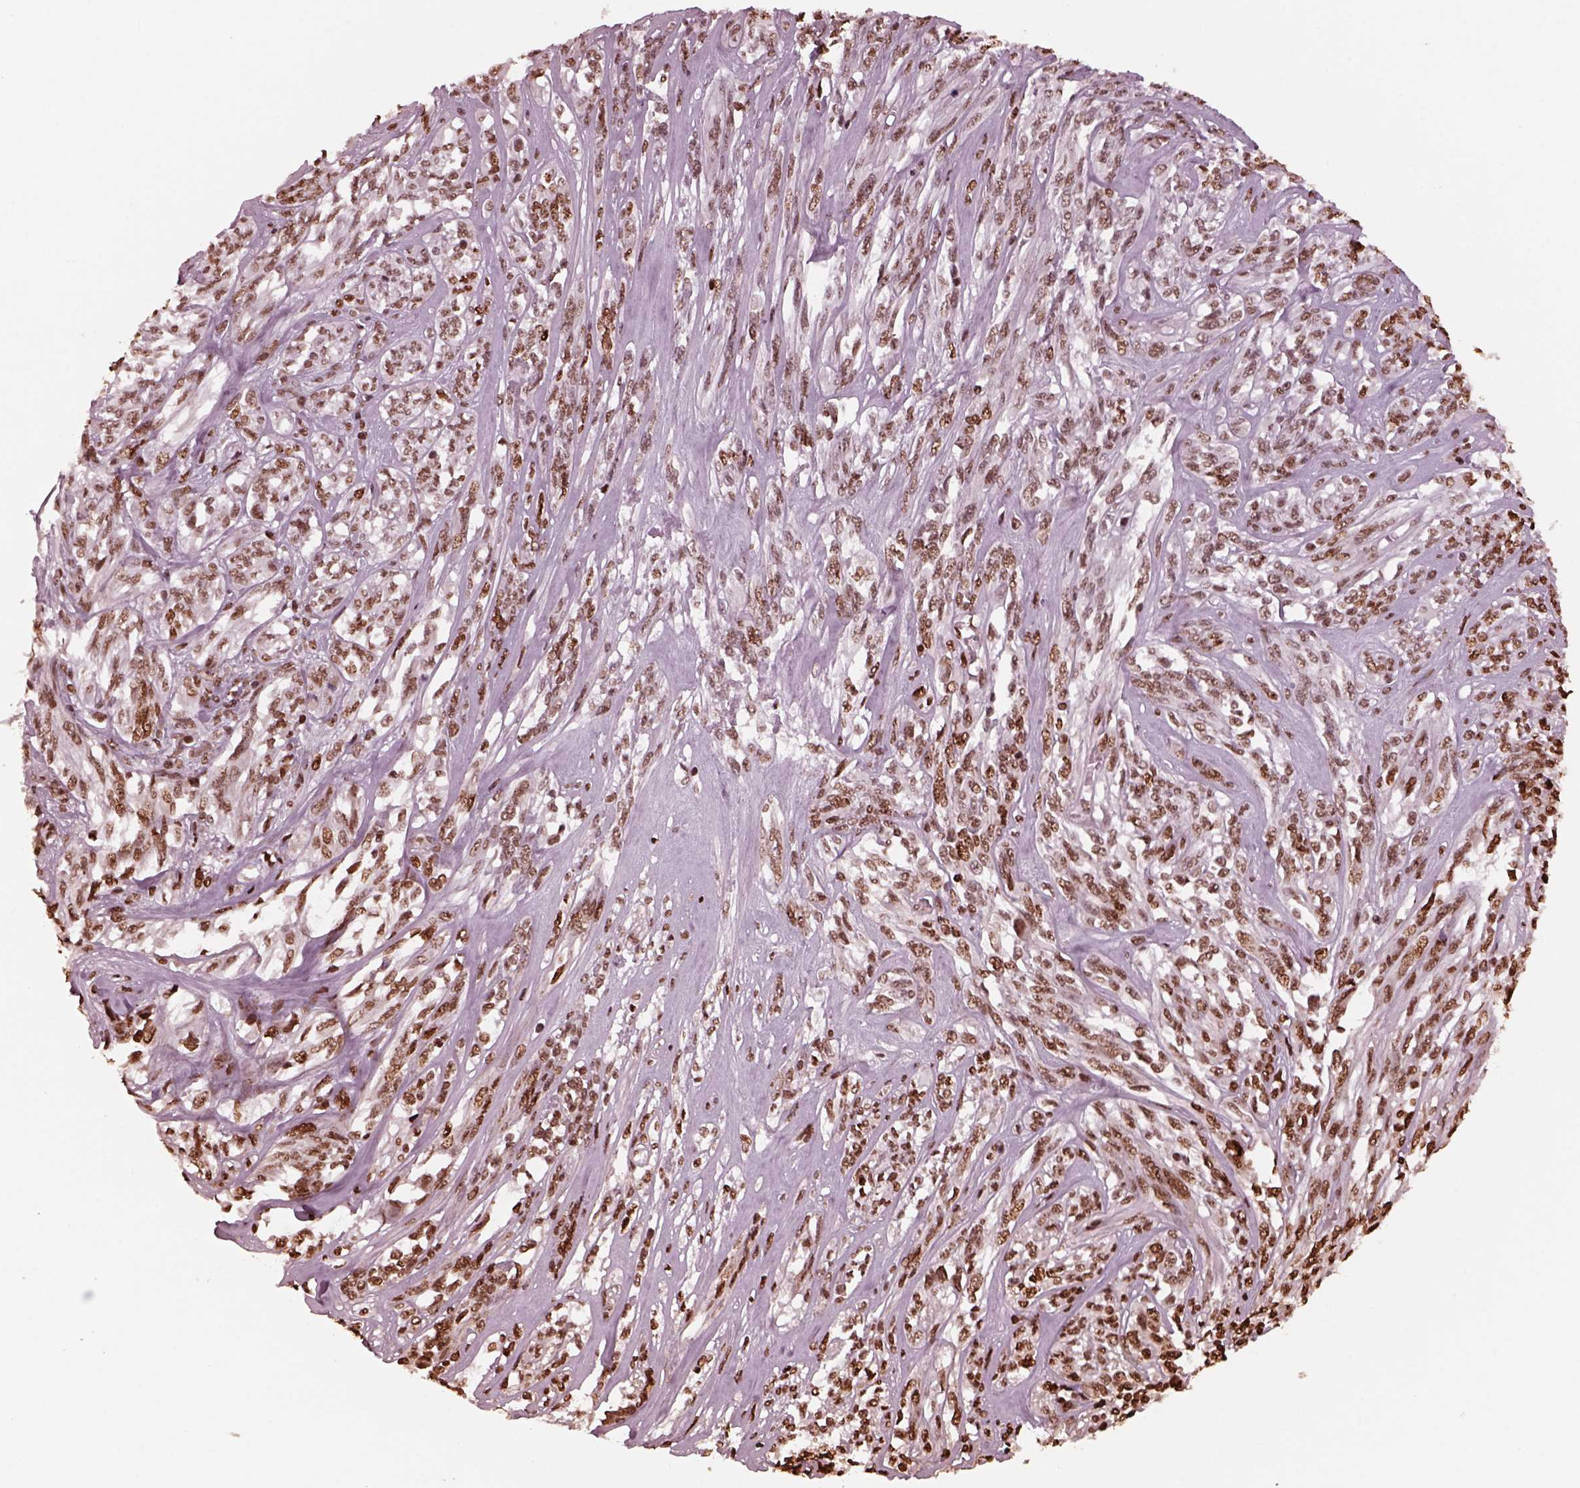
{"staining": {"intensity": "moderate", "quantity": ">75%", "location": "nuclear"}, "tissue": "melanoma", "cell_type": "Tumor cells", "image_type": "cancer", "snomed": [{"axis": "morphology", "description": "Malignant melanoma, NOS"}, {"axis": "topography", "description": "Skin"}], "caption": "Malignant melanoma stained with IHC displays moderate nuclear staining in approximately >75% of tumor cells. (DAB = brown stain, brightfield microscopy at high magnification).", "gene": "NSD1", "patient": {"sex": "female", "age": 91}}